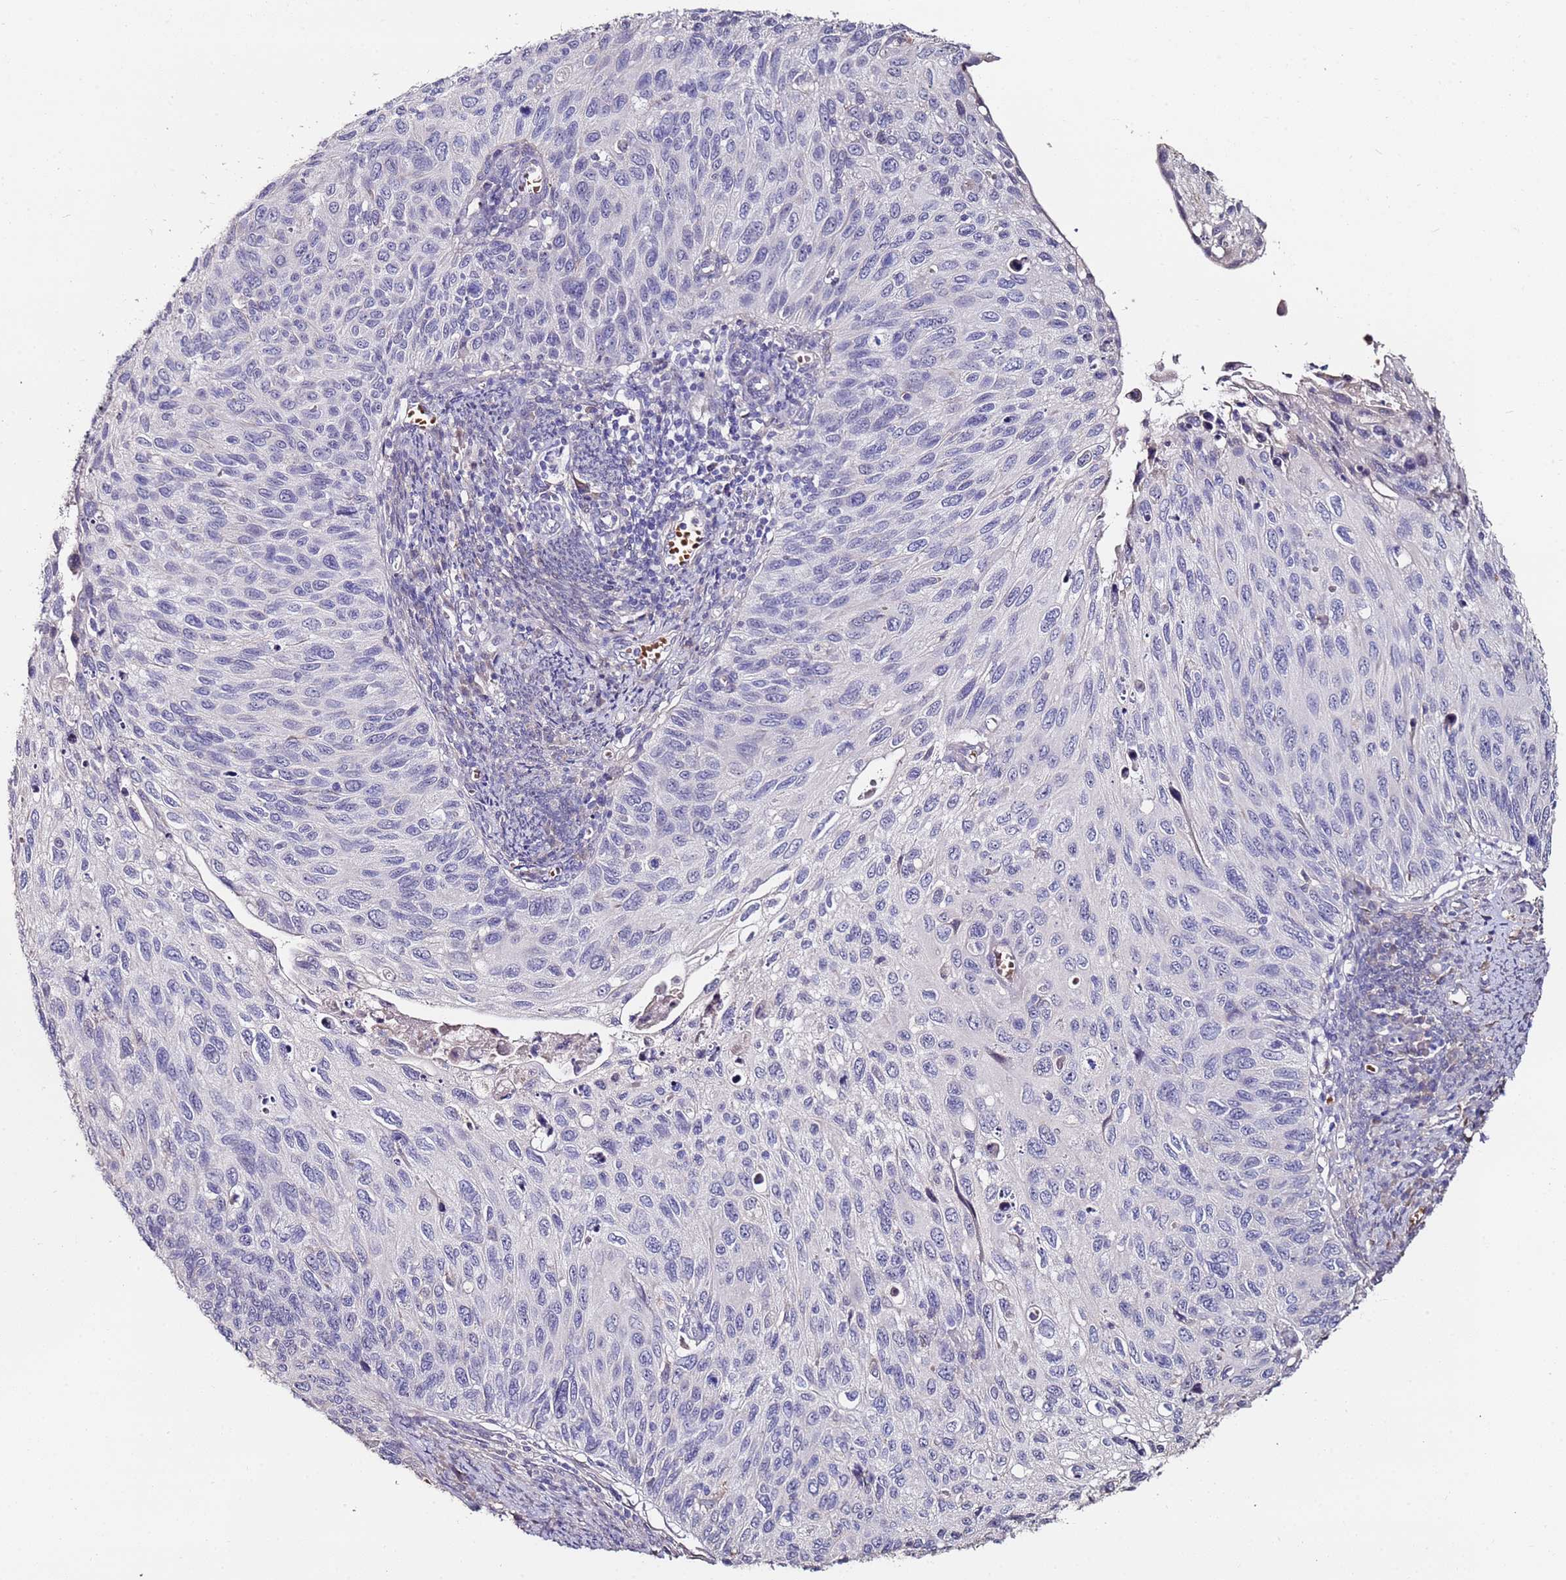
{"staining": {"intensity": "negative", "quantity": "none", "location": "none"}, "tissue": "cervical cancer", "cell_type": "Tumor cells", "image_type": "cancer", "snomed": [{"axis": "morphology", "description": "Squamous cell carcinoma, NOS"}, {"axis": "topography", "description": "Cervix"}], "caption": "A micrograph of cervical cancer stained for a protein displays no brown staining in tumor cells.", "gene": "C3orf80", "patient": {"sex": "female", "age": 70}}